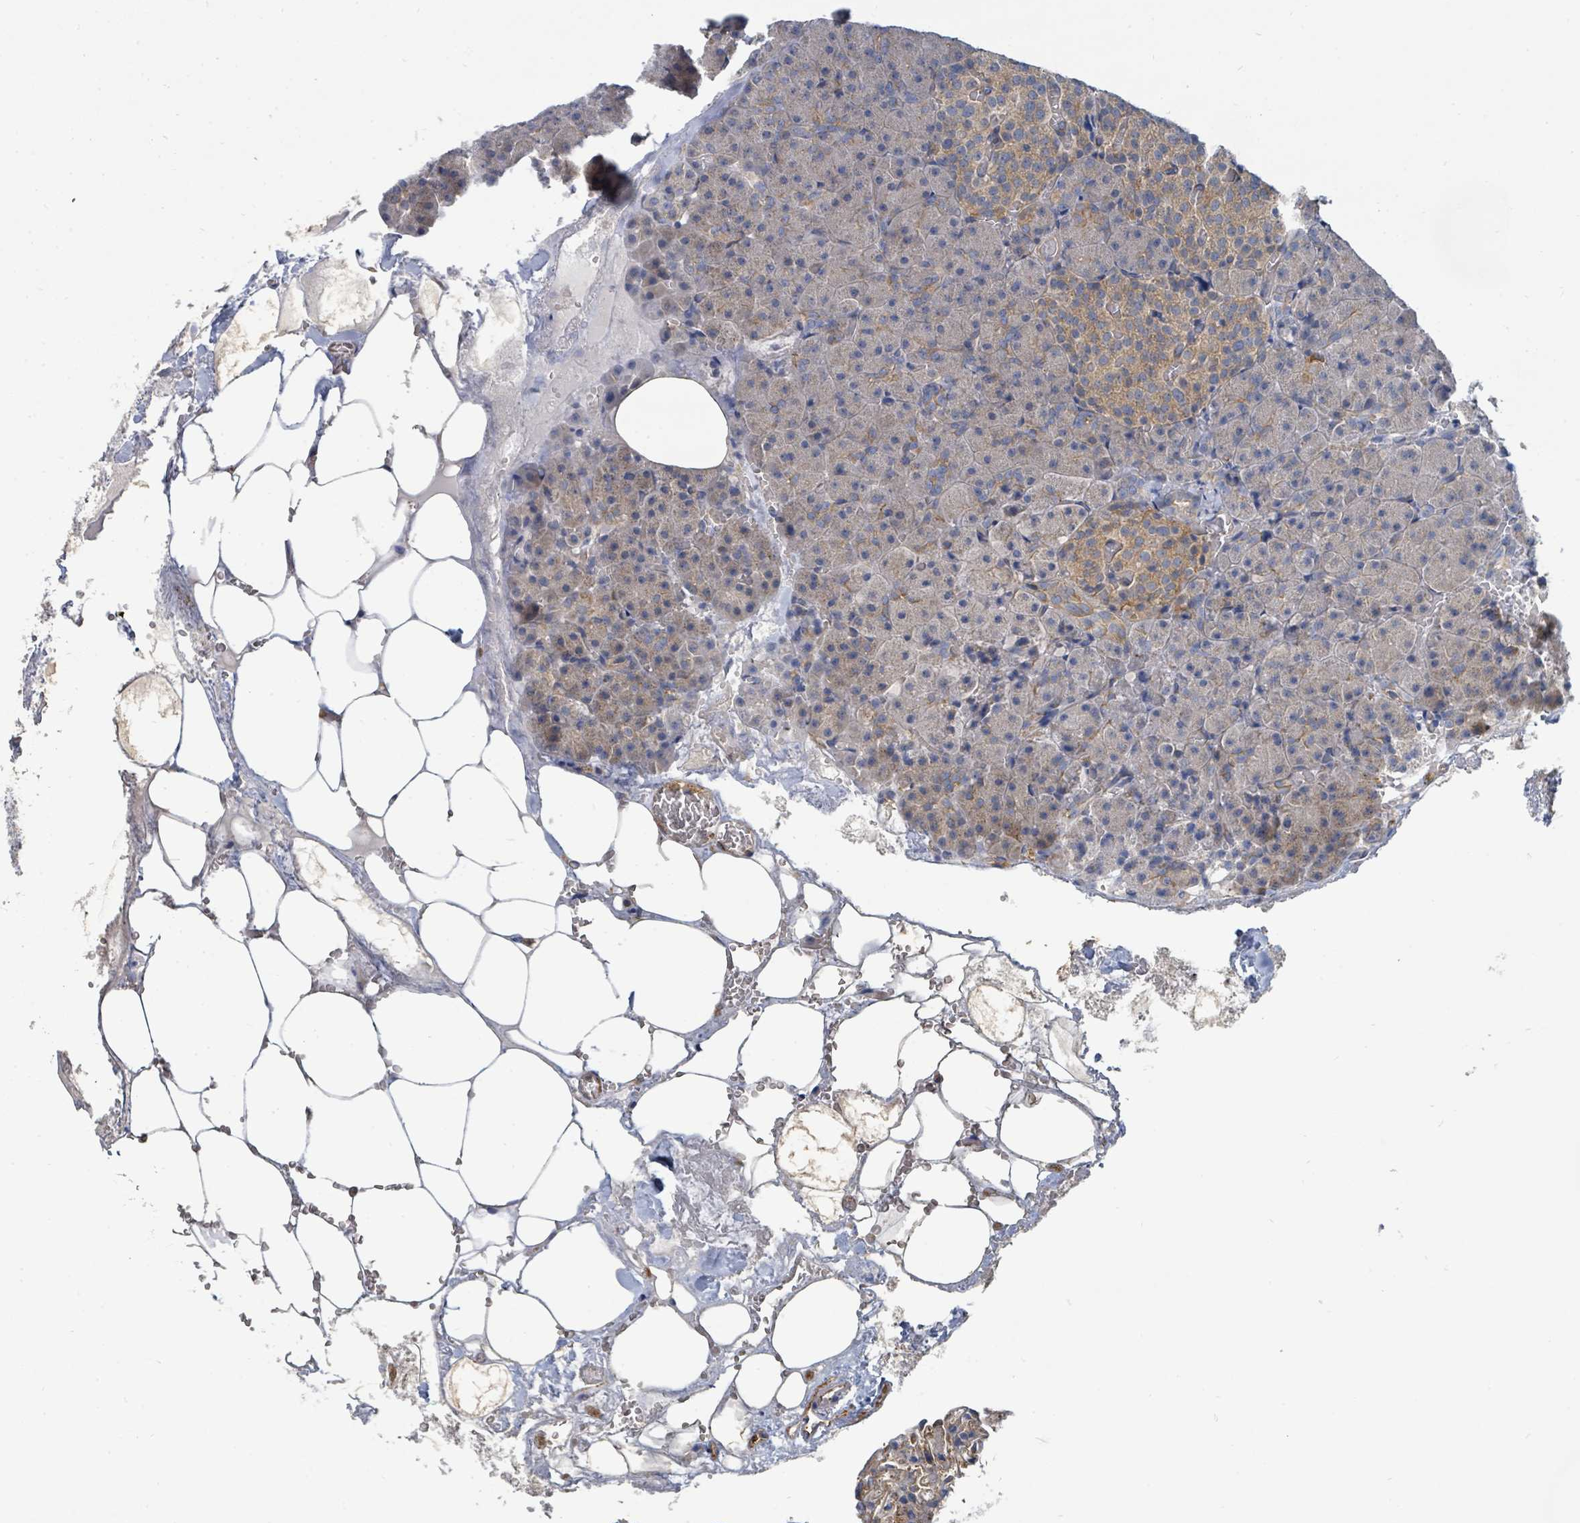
{"staining": {"intensity": "moderate", "quantity": "<25%", "location": "cytoplasmic/membranous"}, "tissue": "pancreas", "cell_type": "Exocrine glandular cells", "image_type": "normal", "snomed": [{"axis": "morphology", "description": "Normal tissue, NOS"}, {"axis": "topography", "description": "Pancreas"}], "caption": "Immunohistochemistry (IHC) staining of unremarkable pancreas, which exhibits low levels of moderate cytoplasmic/membranous positivity in approximately <25% of exocrine glandular cells indicating moderate cytoplasmic/membranous protein expression. The staining was performed using DAB (3,3'-diaminobenzidine) (brown) for protein detection and nuclei were counterstained in hematoxylin (blue).", "gene": "BOLA2B", "patient": {"sex": "female", "age": 74}}